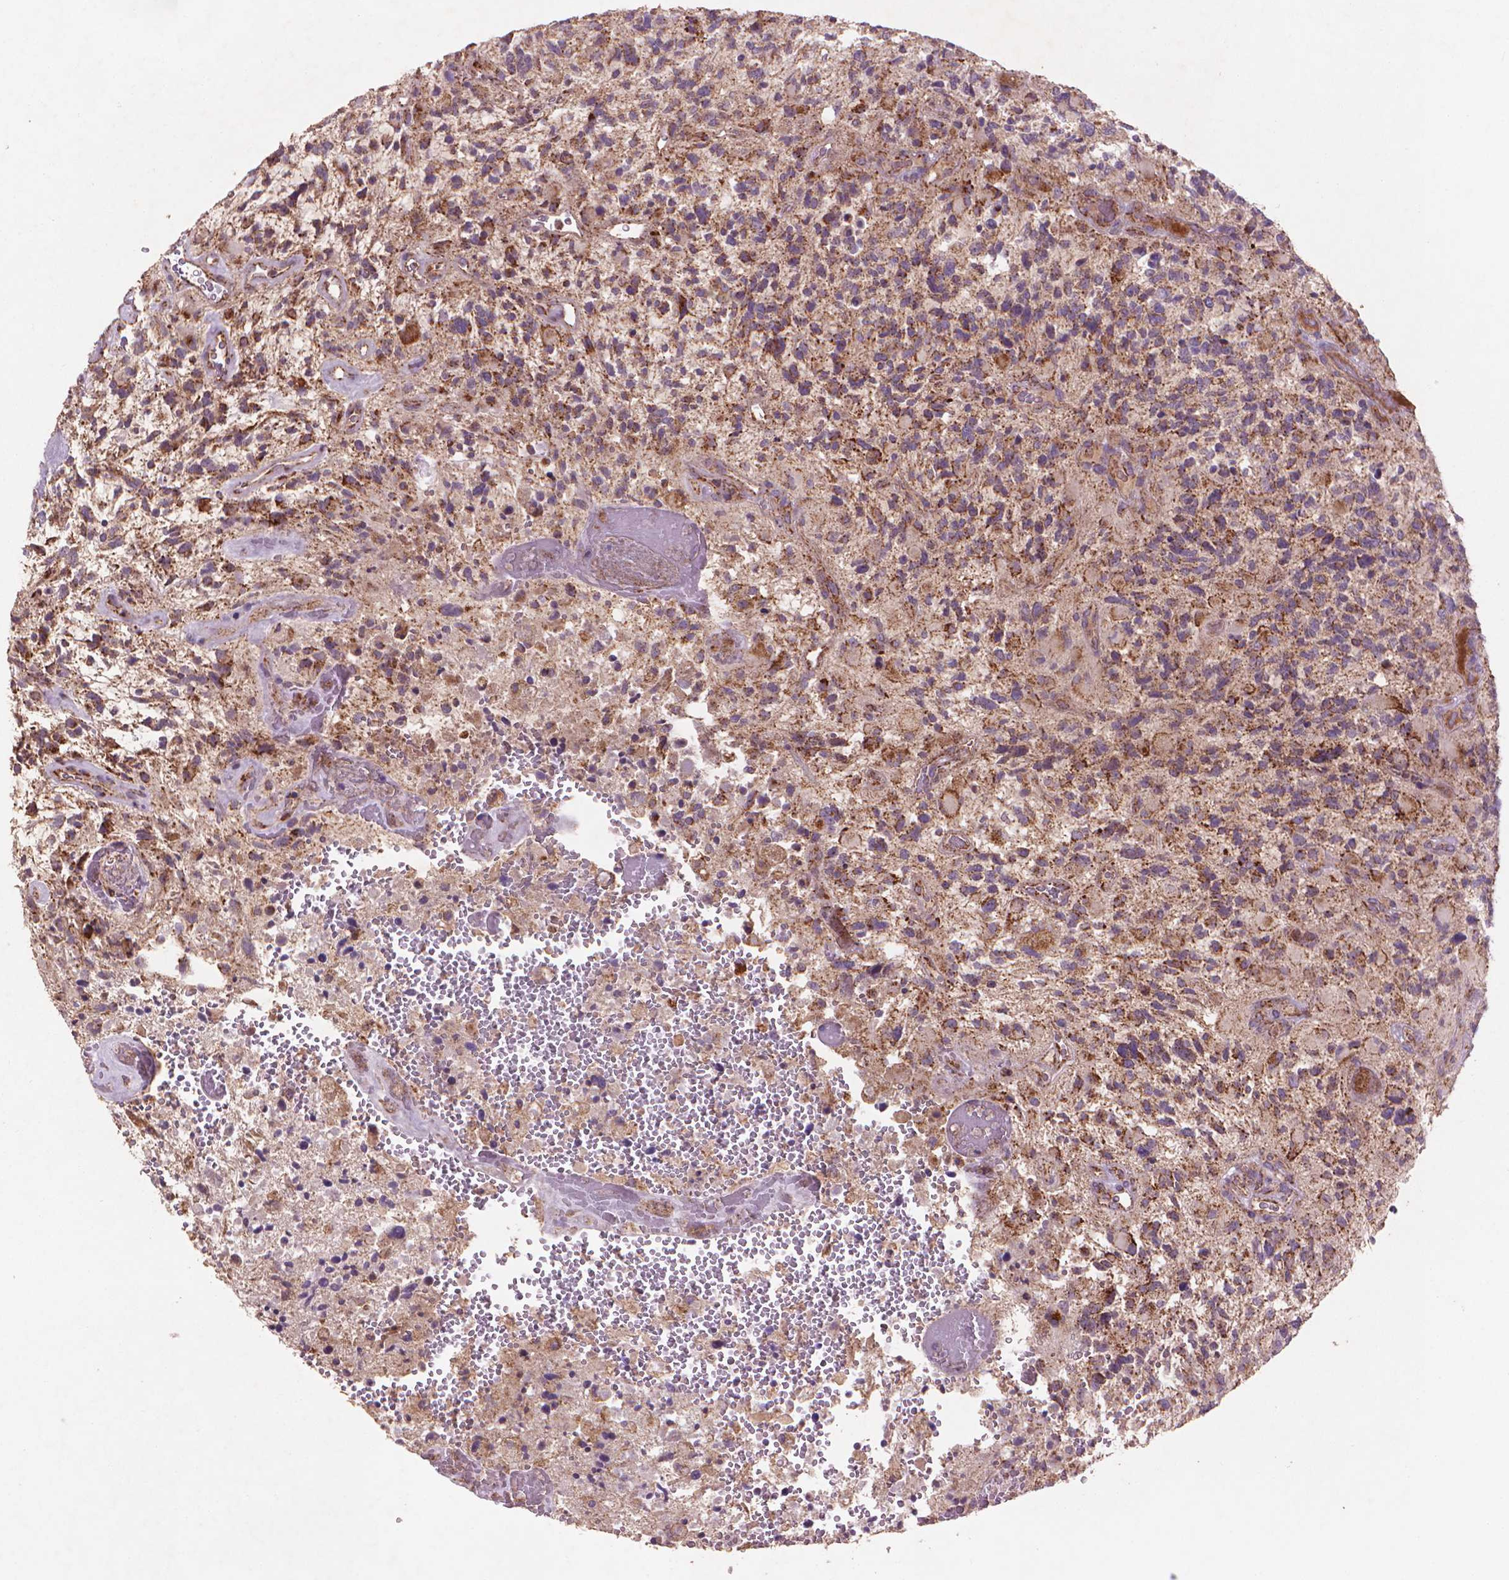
{"staining": {"intensity": "moderate", "quantity": ">75%", "location": "cytoplasmic/membranous"}, "tissue": "glioma", "cell_type": "Tumor cells", "image_type": "cancer", "snomed": [{"axis": "morphology", "description": "Glioma, malignant, High grade"}, {"axis": "topography", "description": "Brain"}], "caption": "A micrograph of malignant glioma (high-grade) stained for a protein displays moderate cytoplasmic/membranous brown staining in tumor cells.", "gene": "NLRX1", "patient": {"sex": "female", "age": 71}}